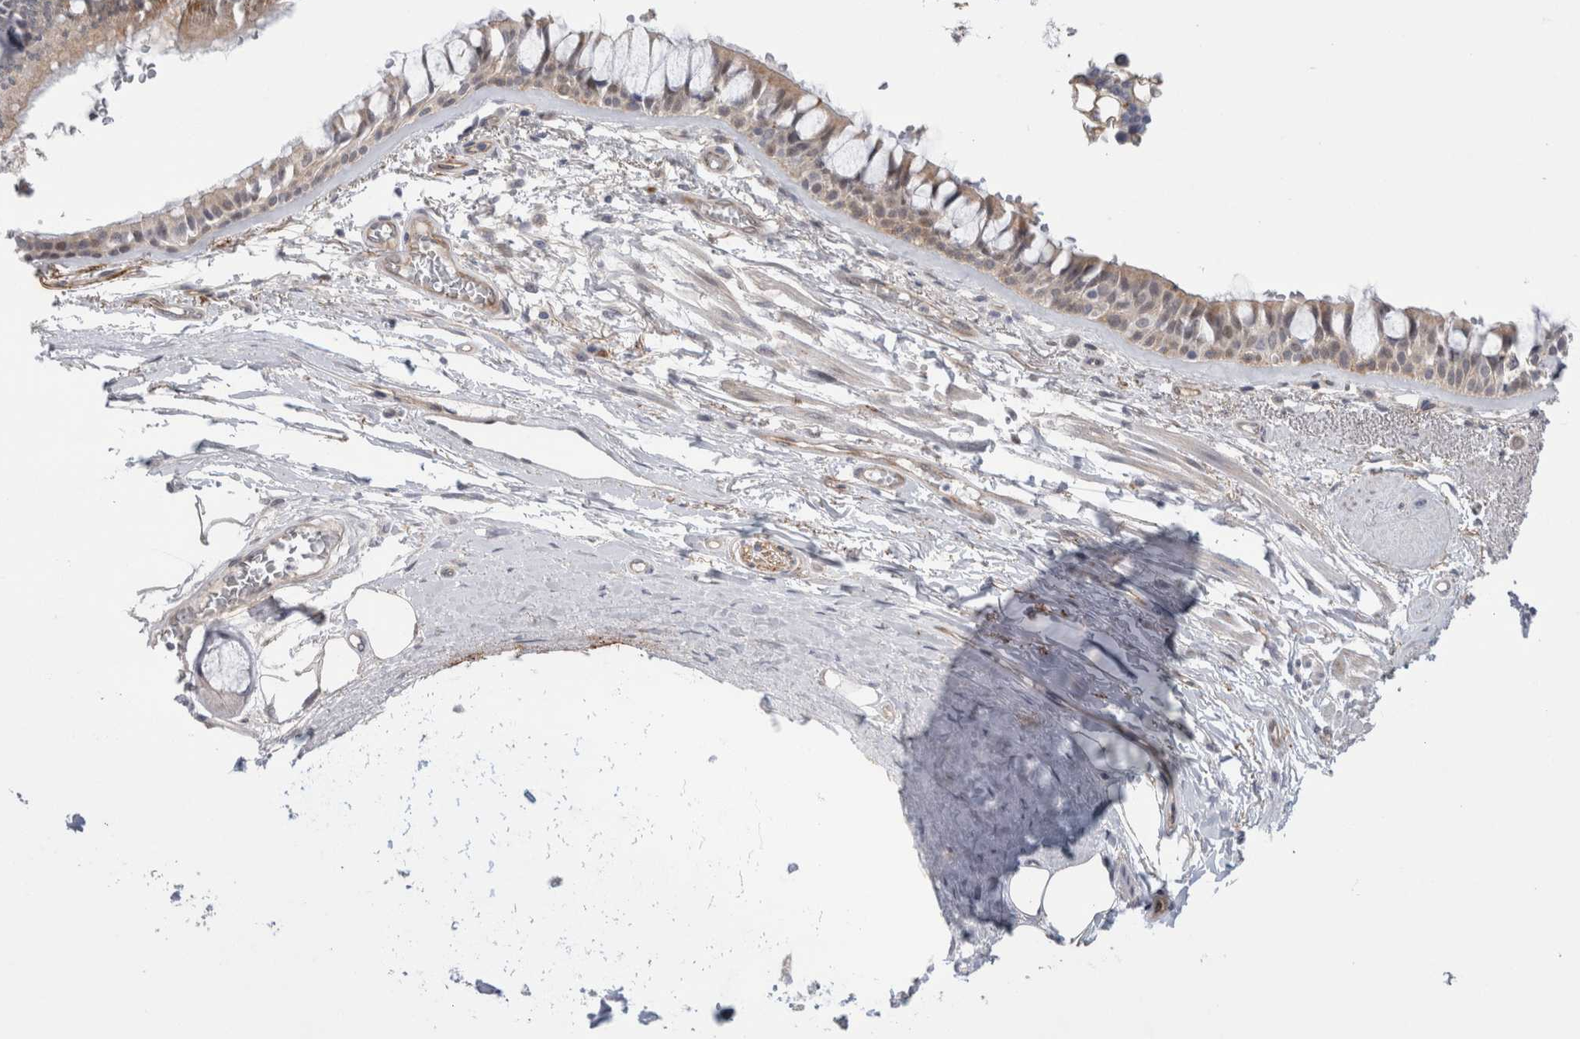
{"staining": {"intensity": "moderate", "quantity": ">75%", "location": "cytoplasmic/membranous,nuclear"}, "tissue": "bronchus", "cell_type": "Respiratory epithelial cells", "image_type": "normal", "snomed": [{"axis": "morphology", "description": "Normal tissue, NOS"}, {"axis": "topography", "description": "Bronchus"}], "caption": "Moderate cytoplasmic/membranous,nuclear staining is identified in about >75% of respiratory epithelial cells in normal bronchus.", "gene": "TAFA5", "patient": {"sex": "male", "age": 66}}